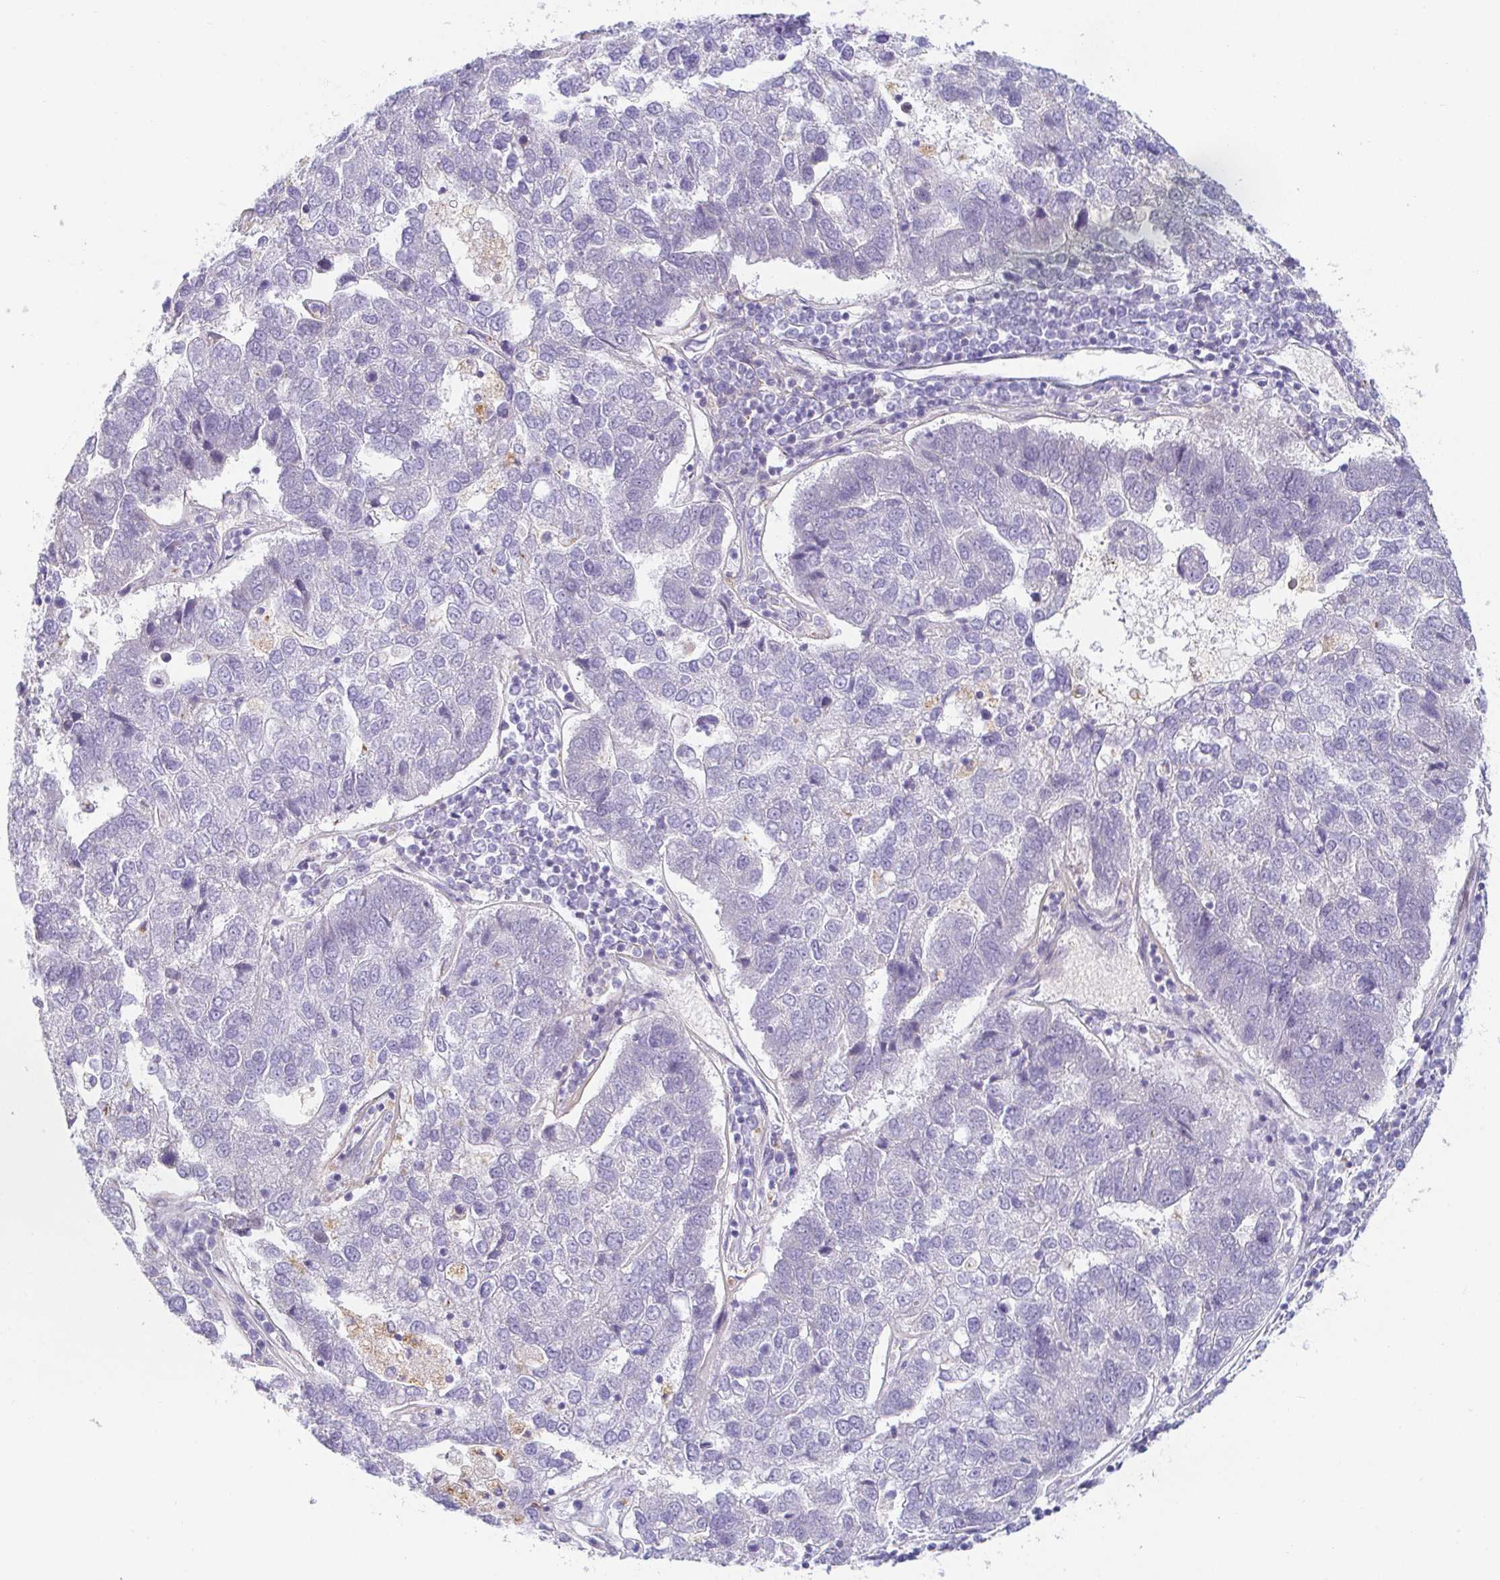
{"staining": {"intensity": "negative", "quantity": "none", "location": "none"}, "tissue": "pancreatic cancer", "cell_type": "Tumor cells", "image_type": "cancer", "snomed": [{"axis": "morphology", "description": "Adenocarcinoma, NOS"}, {"axis": "topography", "description": "Pancreas"}], "caption": "Protein analysis of pancreatic cancer (adenocarcinoma) displays no significant expression in tumor cells. (DAB (3,3'-diaminobenzidine) immunohistochemistry (IHC) visualized using brightfield microscopy, high magnification).", "gene": "OR51D1", "patient": {"sex": "female", "age": 61}}